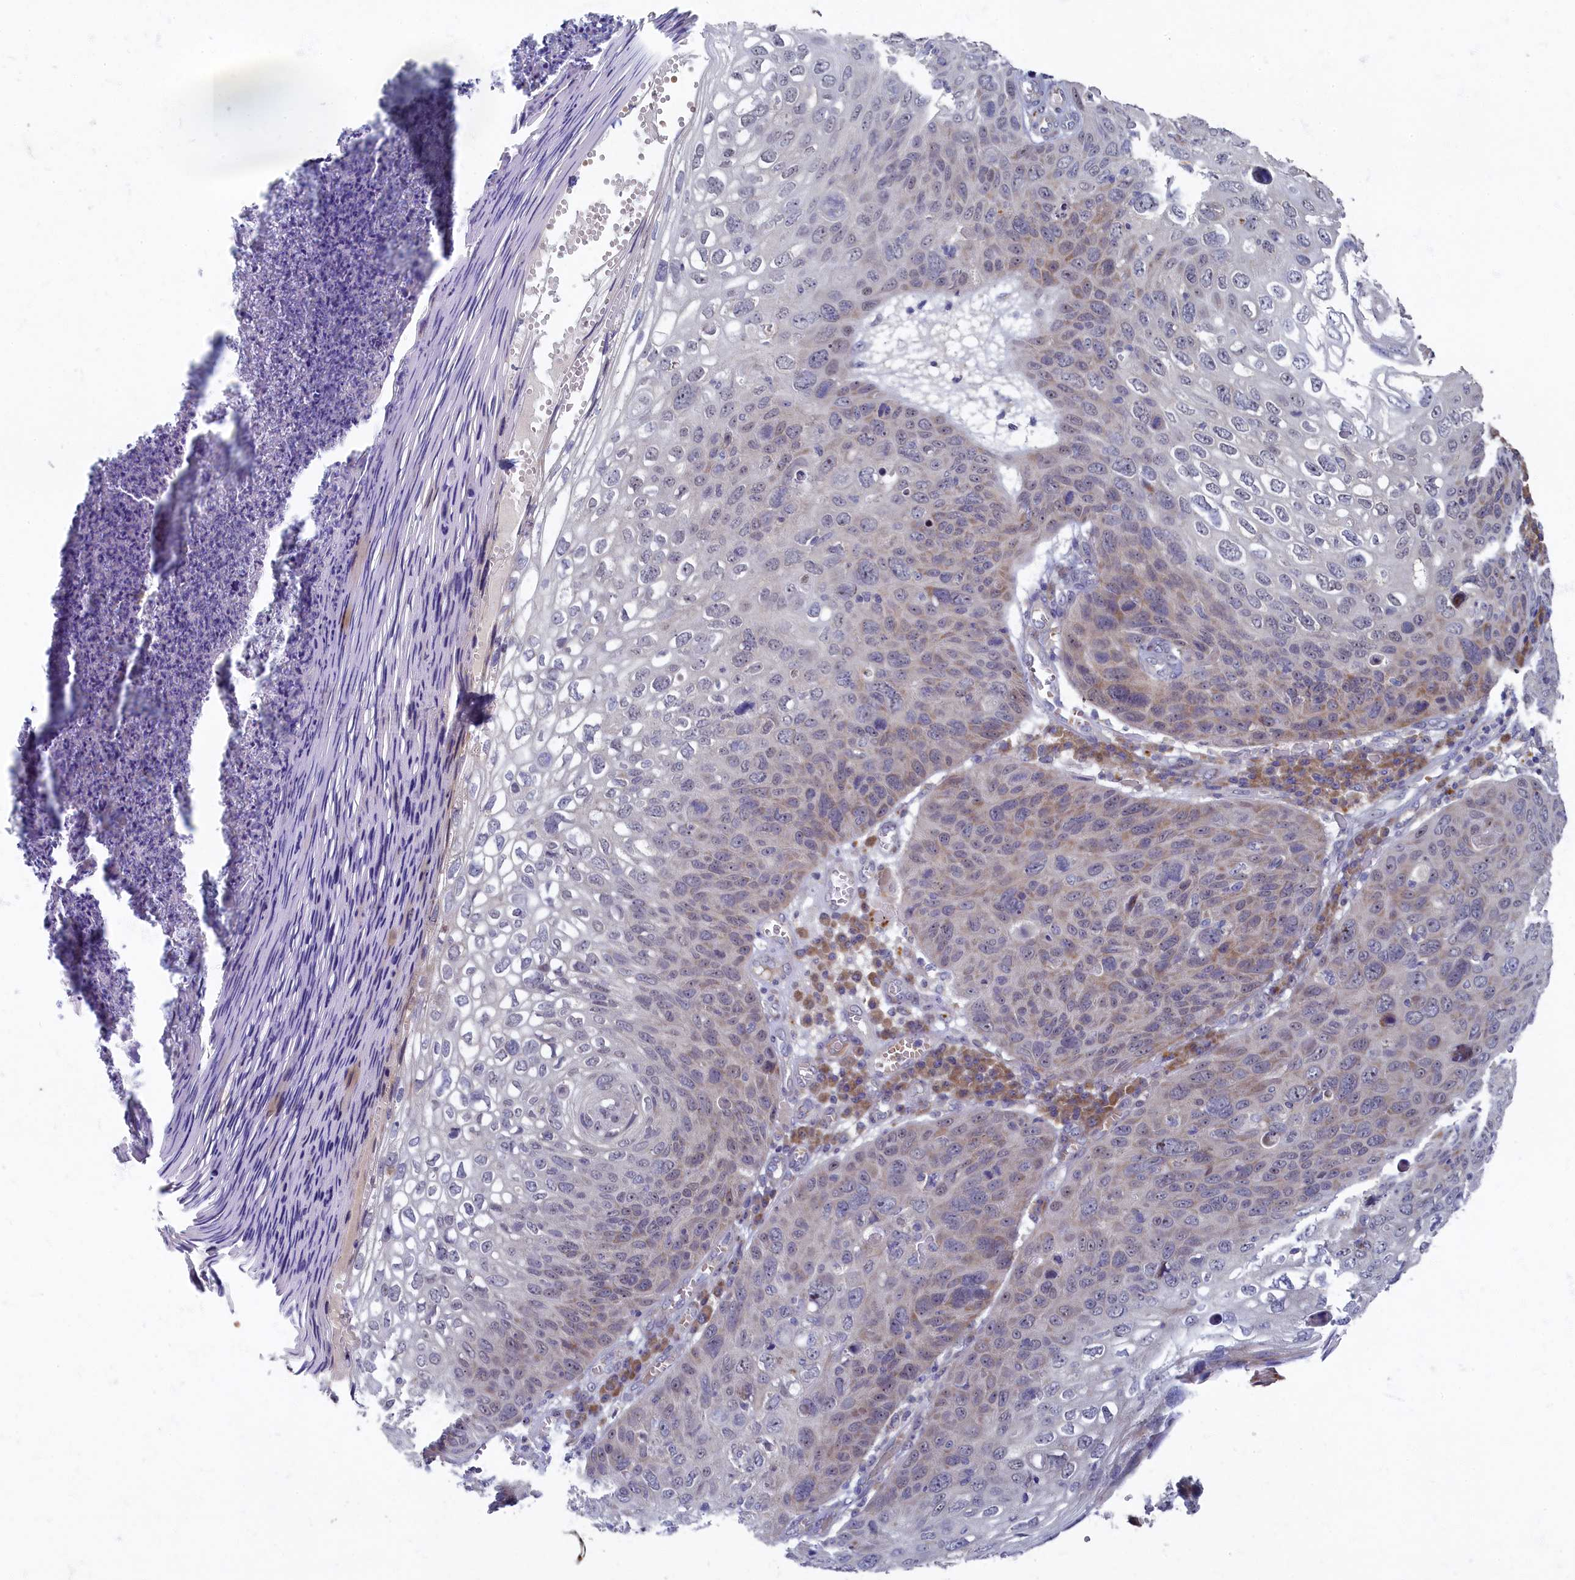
{"staining": {"intensity": "weak", "quantity": "<25%", "location": "cytoplasmic/membranous"}, "tissue": "skin cancer", "cell_type": "Tumor cells", "image_type": "cancer", "snomed": [{"axis": "morphology", "description": "Squamous cell carcinoma, NOS"}, {"axis": "topography", "description": "Skin"}], "caption": "High magnification brightfield microscopy of skin cancer (squamous cell carcinoma) stained with DAB (3,3'-diaminobenzidine) (brown) and counterstained with hematoxylin (blue): tumor cells show no significant positivity. The staining is performed using DAB (3,3'-diaminobenzidine) brown chromogen with nuclei counter-stained in using hematoxylin.", "gene": "HUNK", "patient": {"sex": "female", "age": 90}}